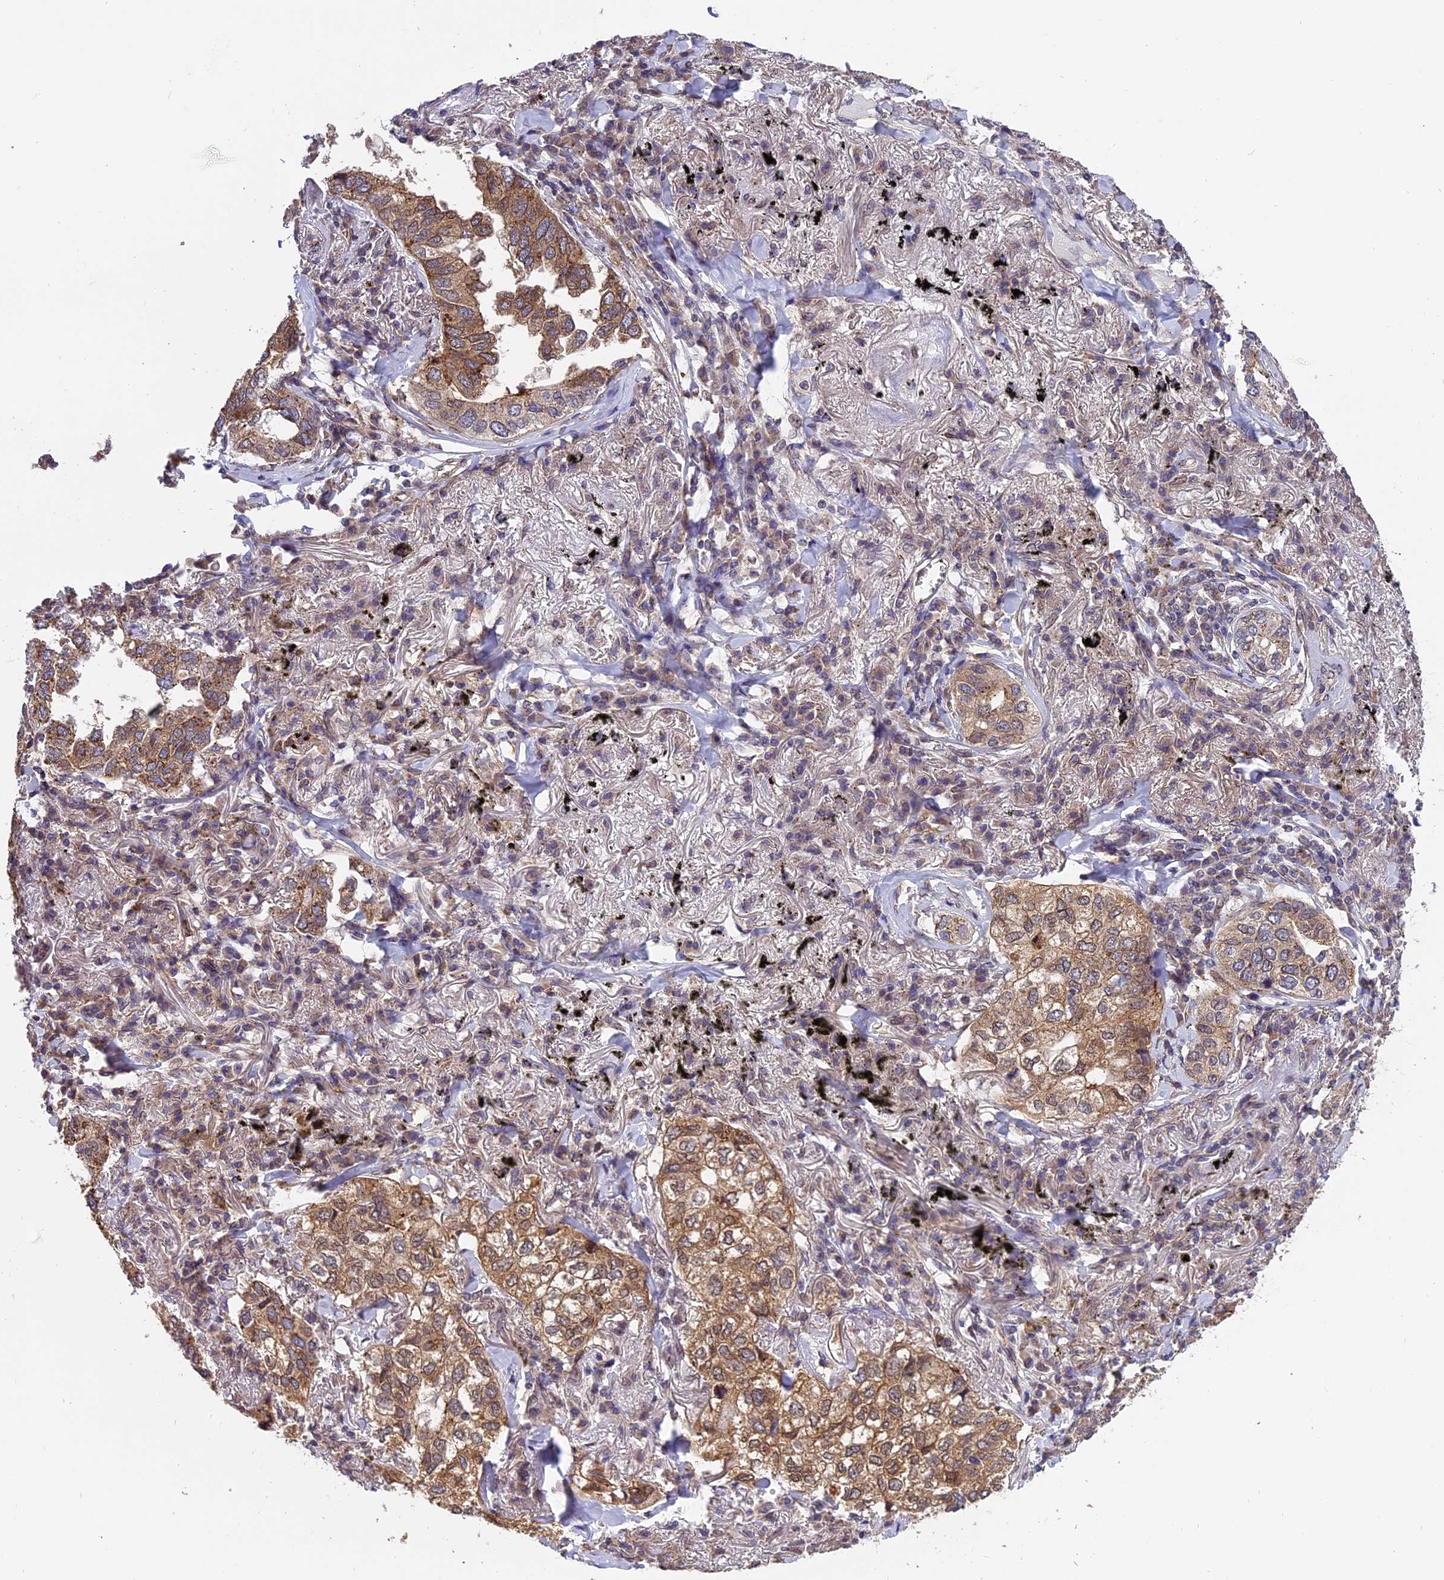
{"staining": {"intensity": "moderate", "quantity": ">75%", "location": "cytoplasmic/membranous"}, "tissue": "lung cancer", "cell_type": "Tumor cells", "image_type": "cancer", "snomed": [{"axis": "morphology", "description": "Adenocarcinoma, NOS"}, {"axis": "topography", "description": "Lung"}], "caption": "Moderate cytoplasmic/membranous protein positivity is appreciated in approximately >75% of tumor cells in lung cancer (adenocarcinoma).", "gene": "CHMP2A", "patient": {"sex": "male", "age": 65}}